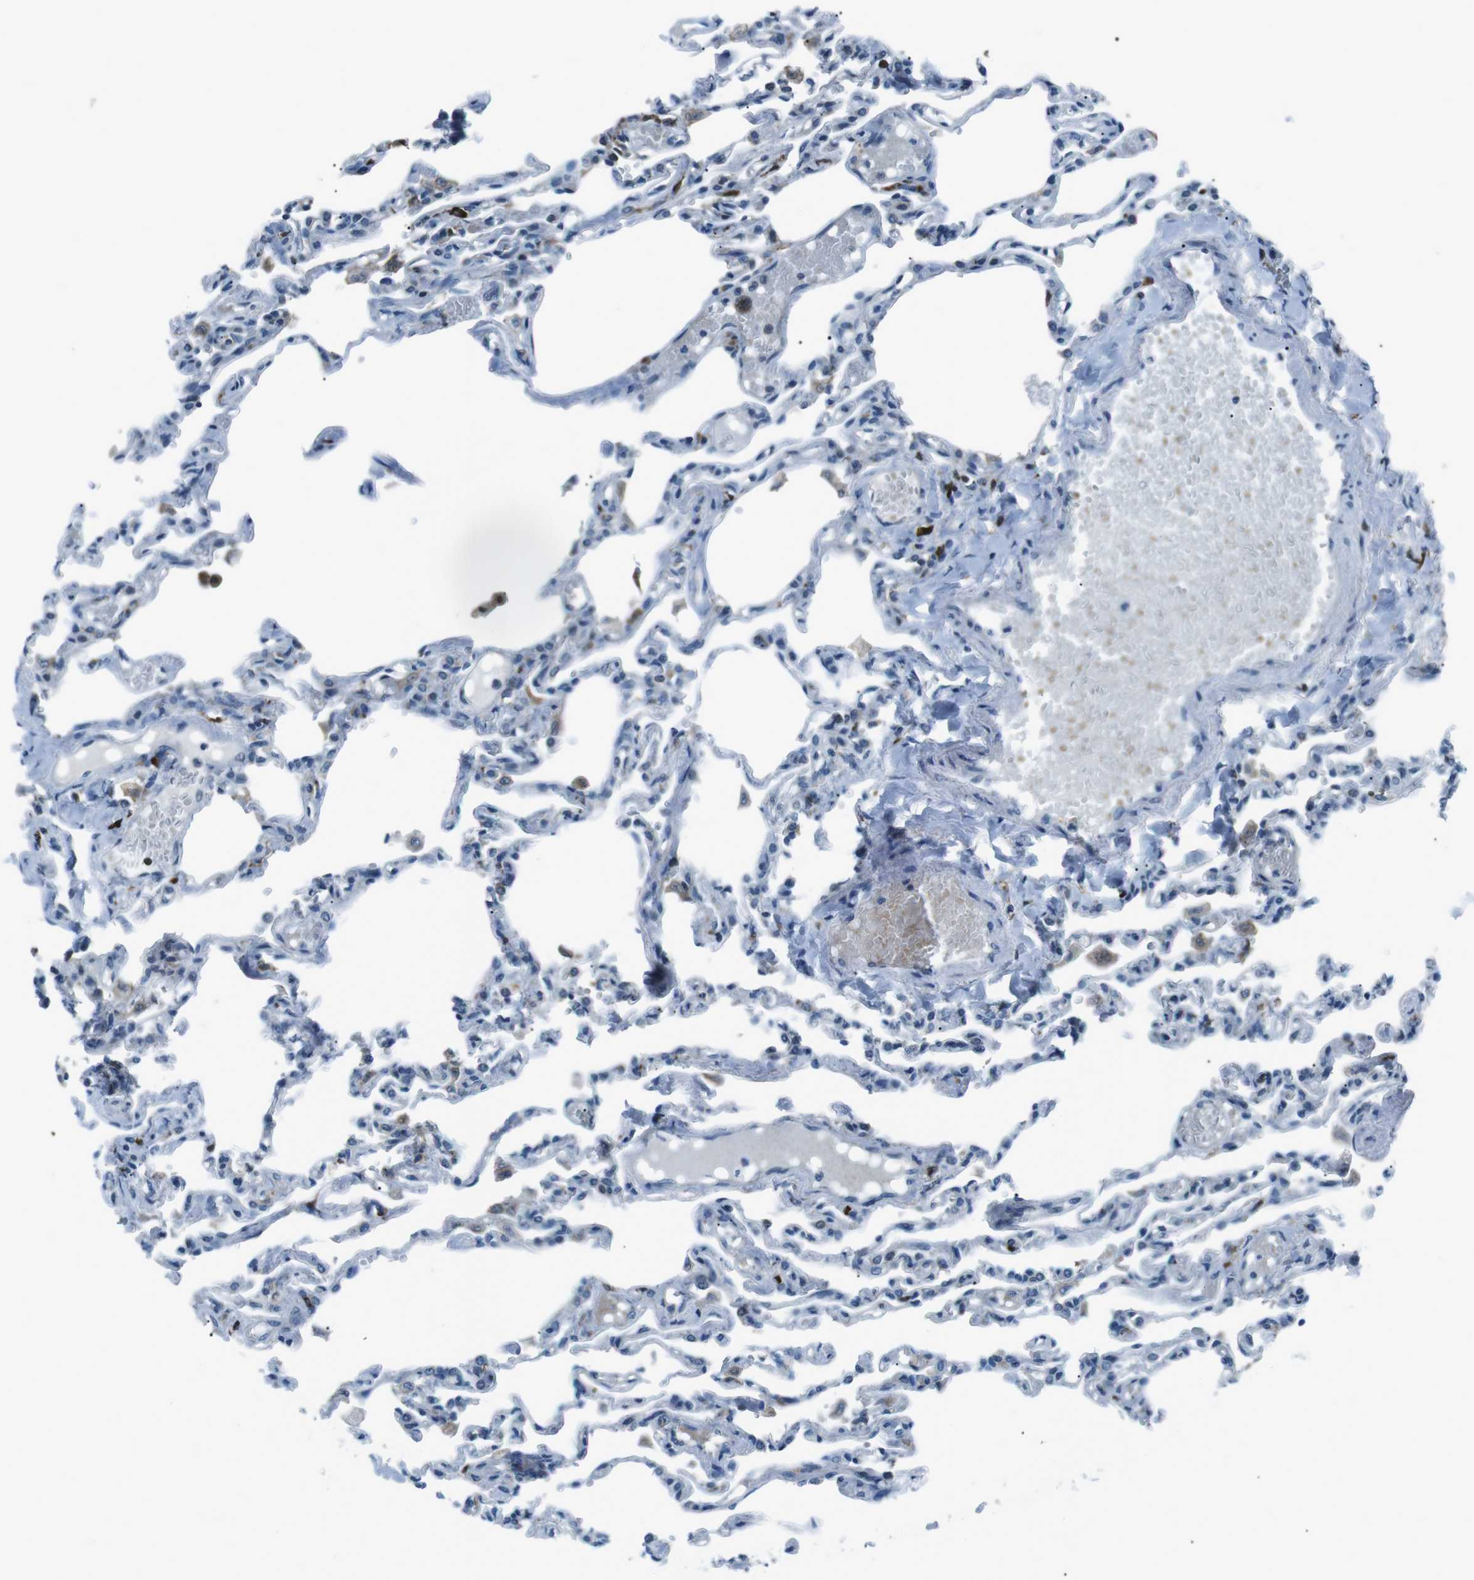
{"staining": {"intensity": "negative", "quantity": "none", "location": "none"}, "tissue": "lung", "cell_type": "Alveolar cells", "image_type": "normal", "snomed": [{"axis": "morphology", "description": "Normal tissue, NOS"}, {"axis": "topography", "description": "Lung"}], "caption": "The image demonstrates no staining of alveolar cells in unremarkable lung.", "gene": "BLNK", "patient": {"sex": "male", "age": 21}}